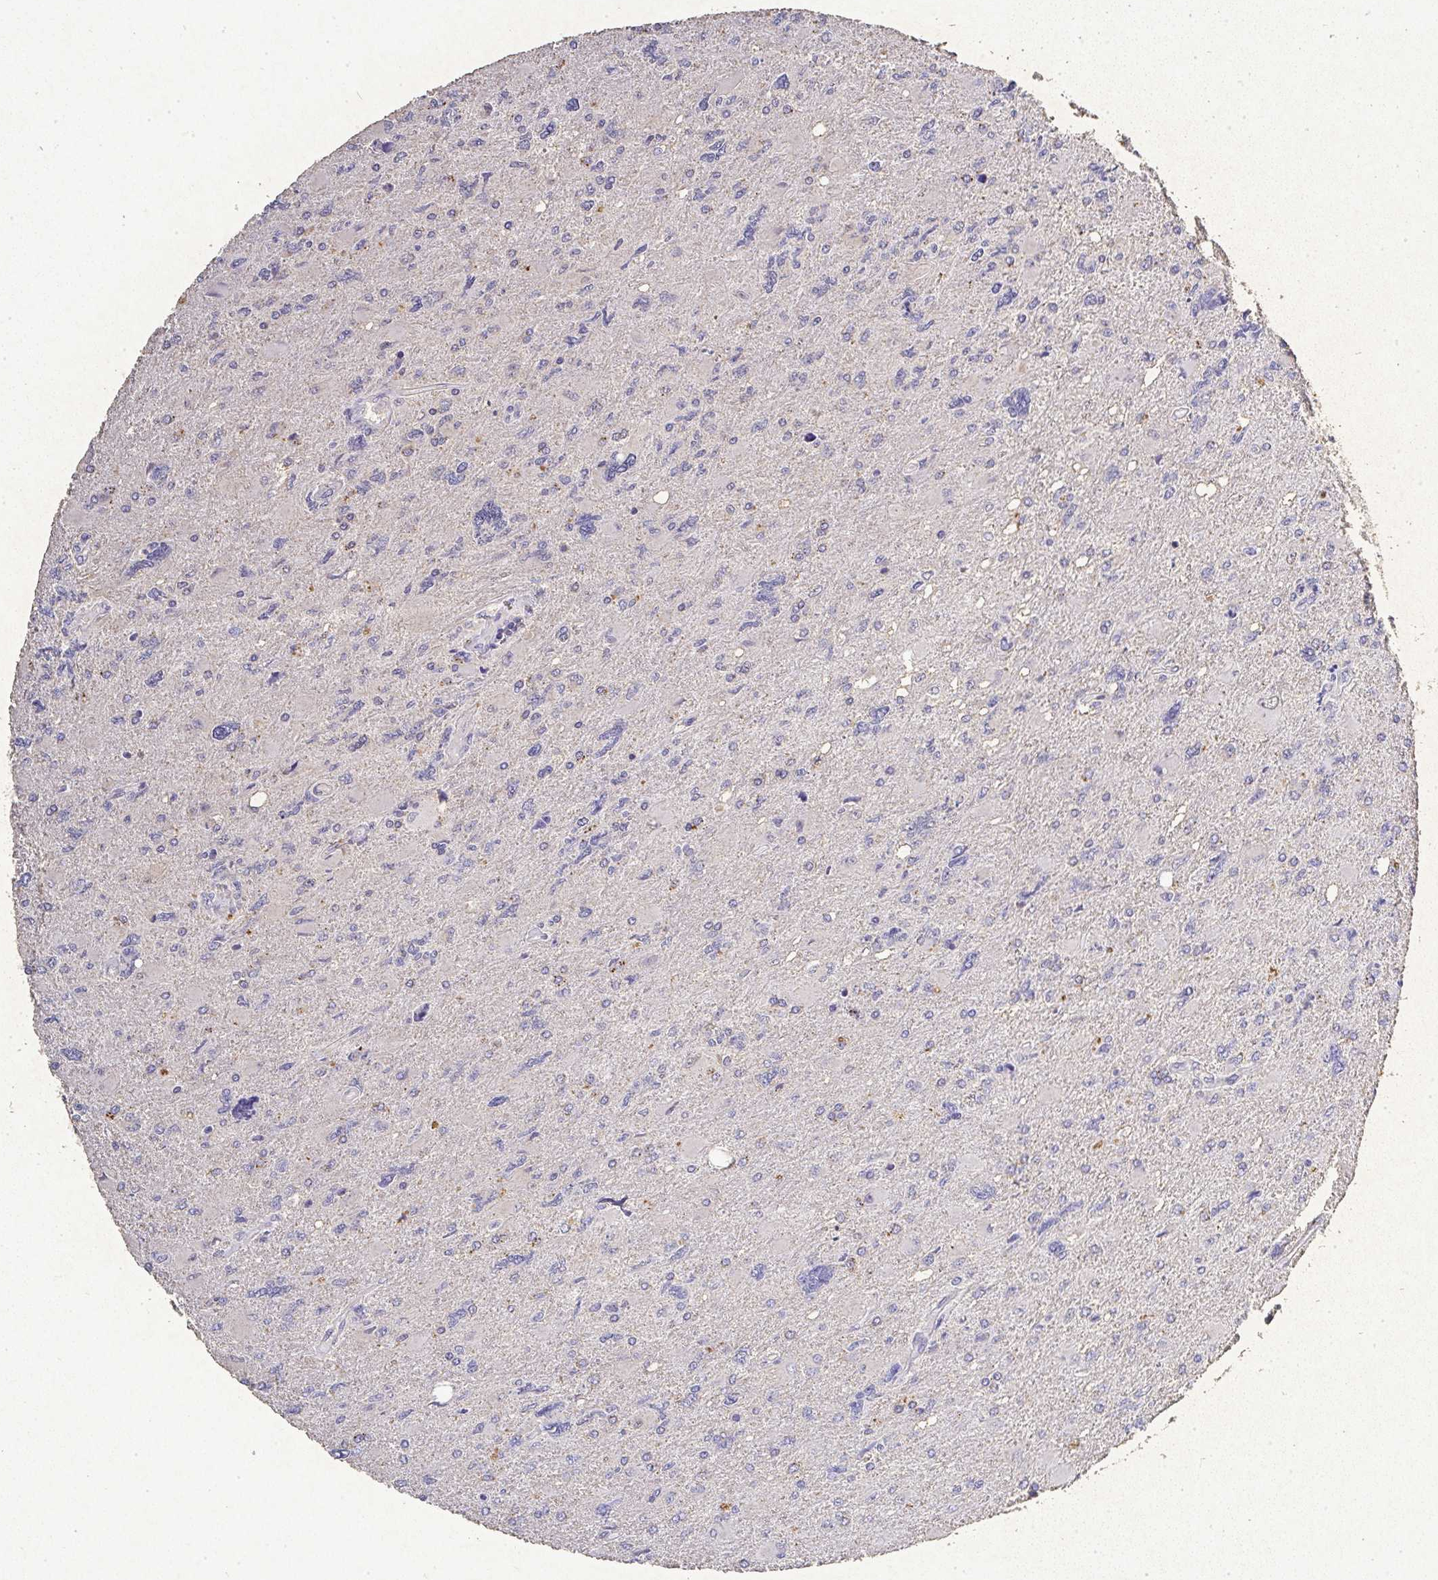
{"staining": {"intensity": "negative", "quantity": "none", "location": "none"}, "tissue": "glioma", "cell_type": "Tumor cells", "image_type": "cancer", "snomed": [{"axis": "morphology", "description": "Glioma, malignant, High grade"}, {"axis": "topography", "description": "Brain"}], "caption": "A high-resolution photomicrograph shows immunohistochemistry staining of malignant glioma (high-grade), which shows no significant positivity in tumor cells.", "gene": "RPS2", "patient": {"sex": "male", "age": 67}}